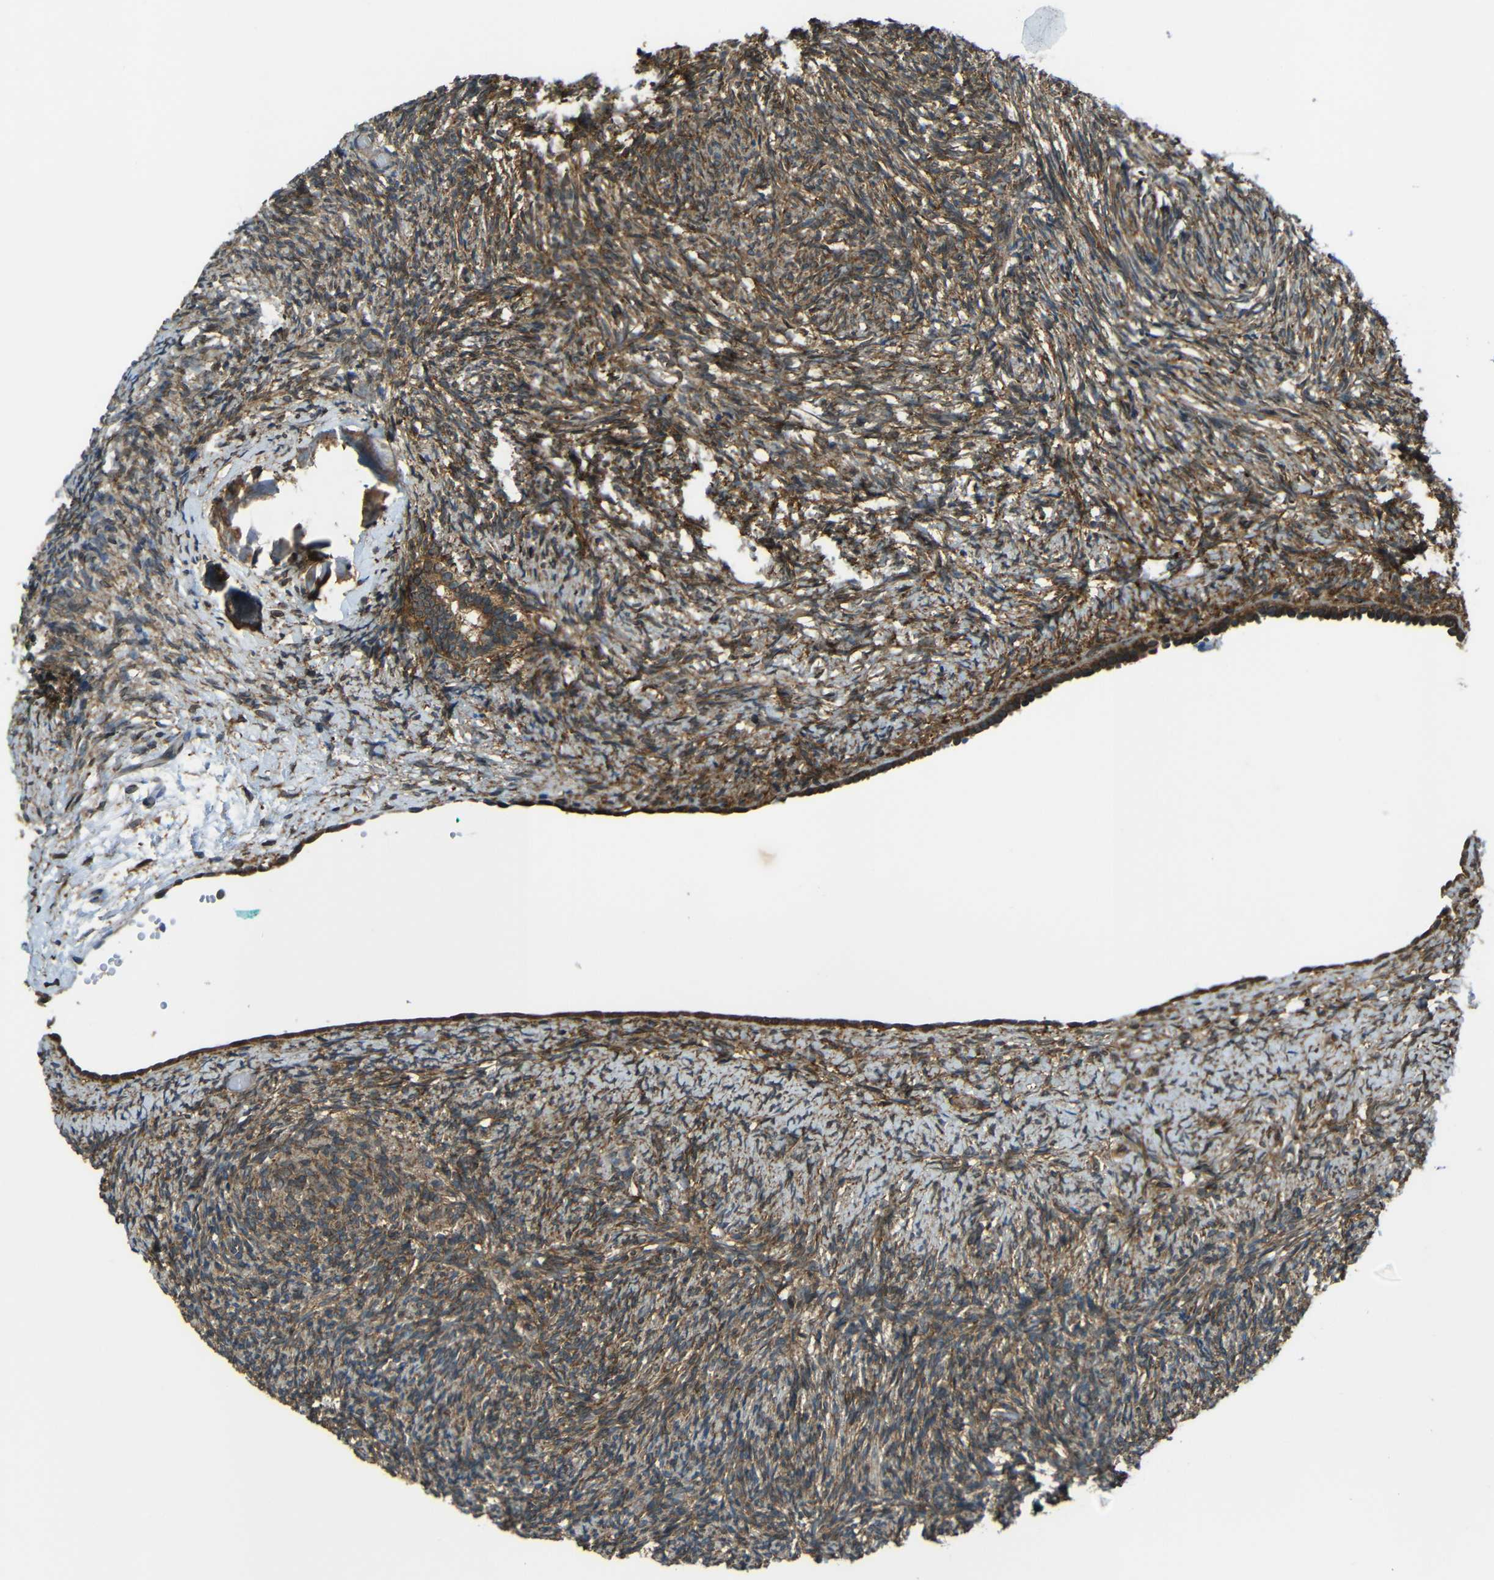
{"staining": {"intensity": "moderate", "quantity": "25%-75%", "location": "cytoplasmic/membranous"}, "tissue": "ovary", "cell_type": "Ovarian stroma cells", "image_type": "normal", "snomed": [{"axis": "morphology", "description": "Normal tissue, NOS"}, {"axis": "topography", "description": "Ovary"}], "caption": "Ovarian stroma cells display medium levels of moderate cytoplasmic/membranous positivity in about 25%-75% of cells in normal ovary.", "gene": "VAPB", "patient": {"sex": "female", "age": 60}}